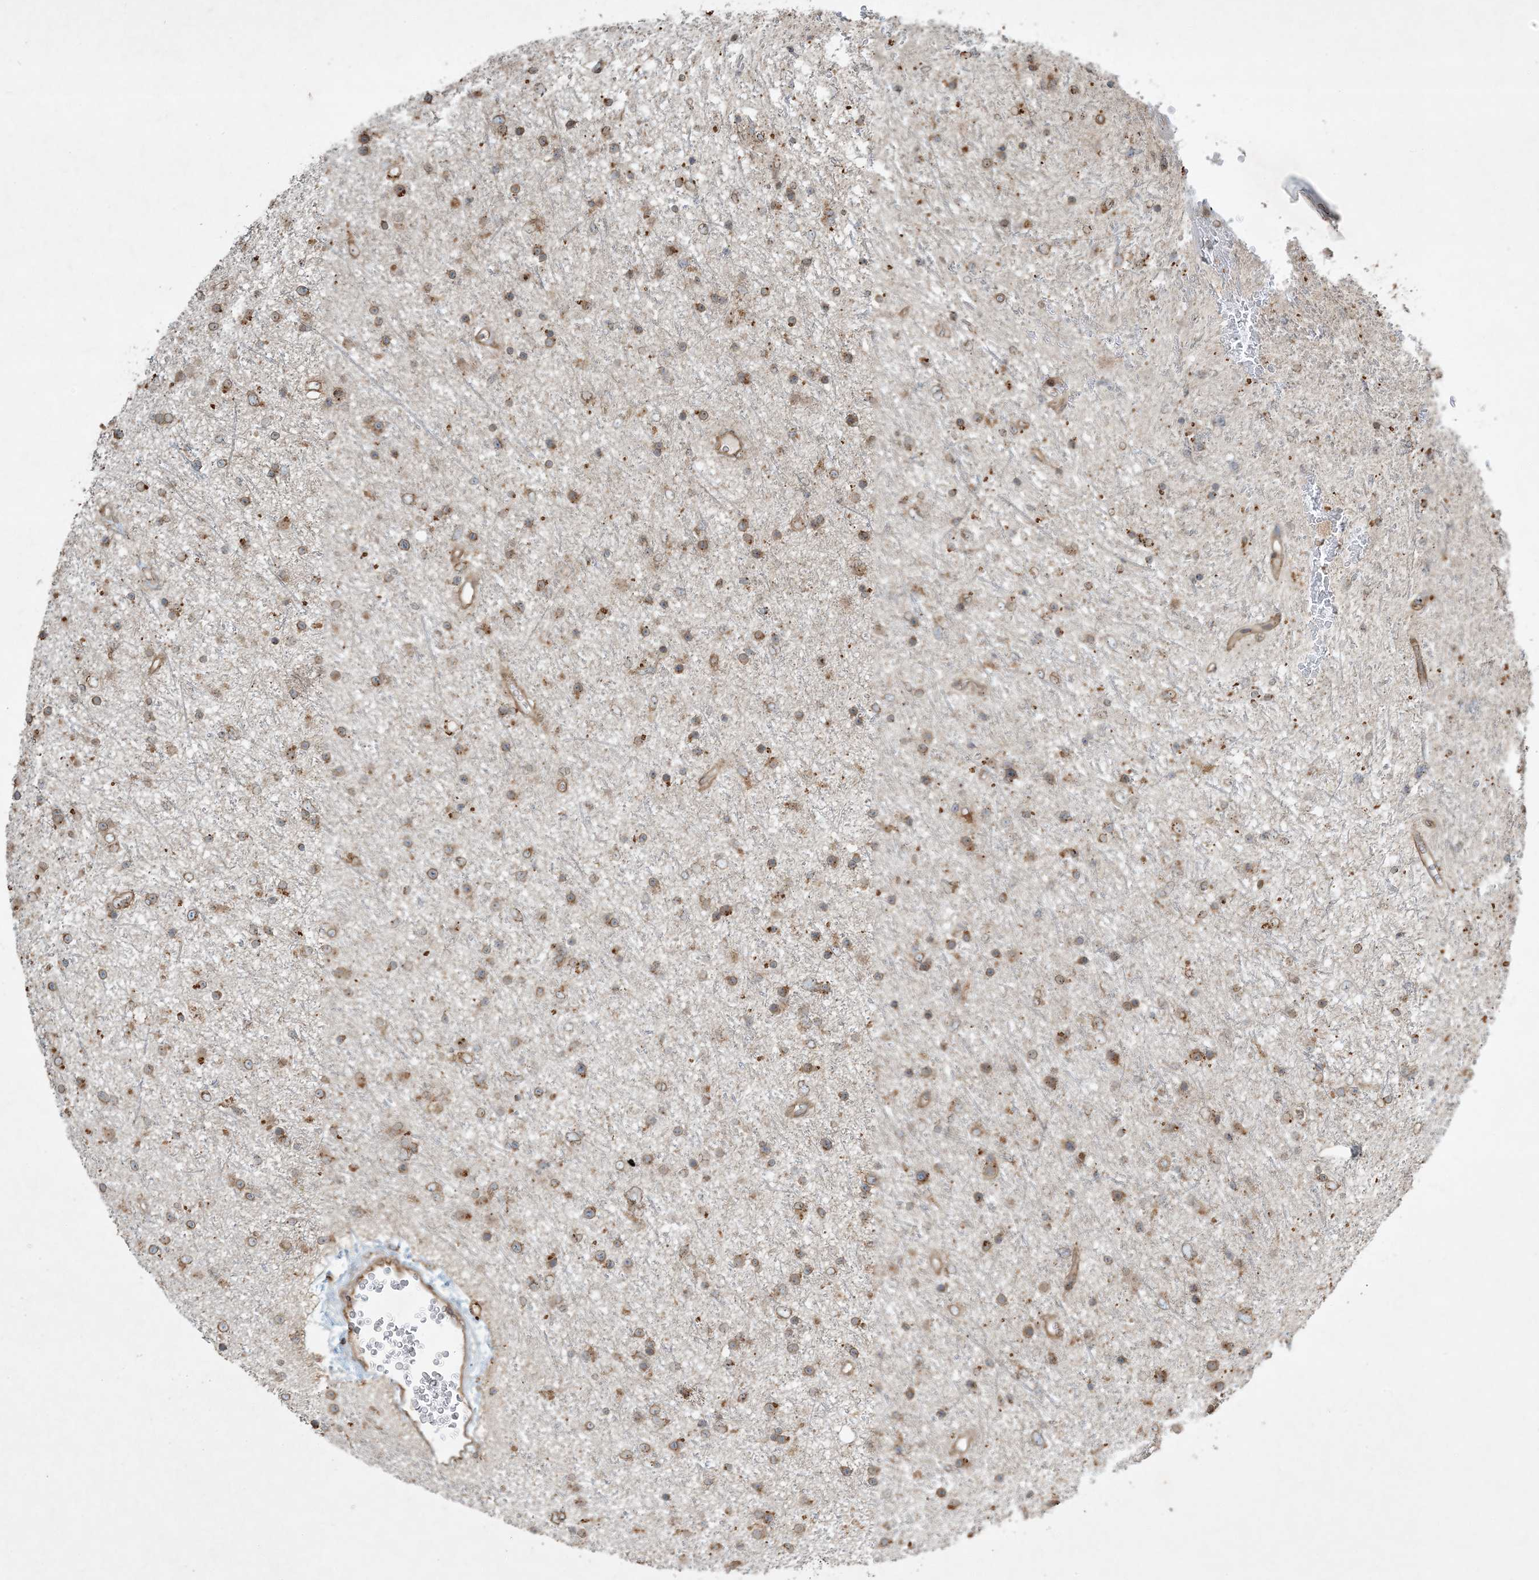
{"staining": {"intensity": "moderate", "quantity": ">75%", "location": "cytoplasmic/membranous"}, "tissue": "glioma", "cell_type": "Tumor cells", "image_type": "cancer", "snomed": [{"axis": "morphology", "description": "Glioma, malignant, Low grade"}, {"axis": "topography", "description": "Cerebral cortex"}], "caption": "Glioma stained with DAB (3,3'-diaminobenzidine) immunohistochemistry (IHC) exhibits medium levels of moderate cytoplasmic/membranous staining in about >75% of tumor cells.", "gene": "COMMD8", "patient": {"sex": "female", "age": 39}}